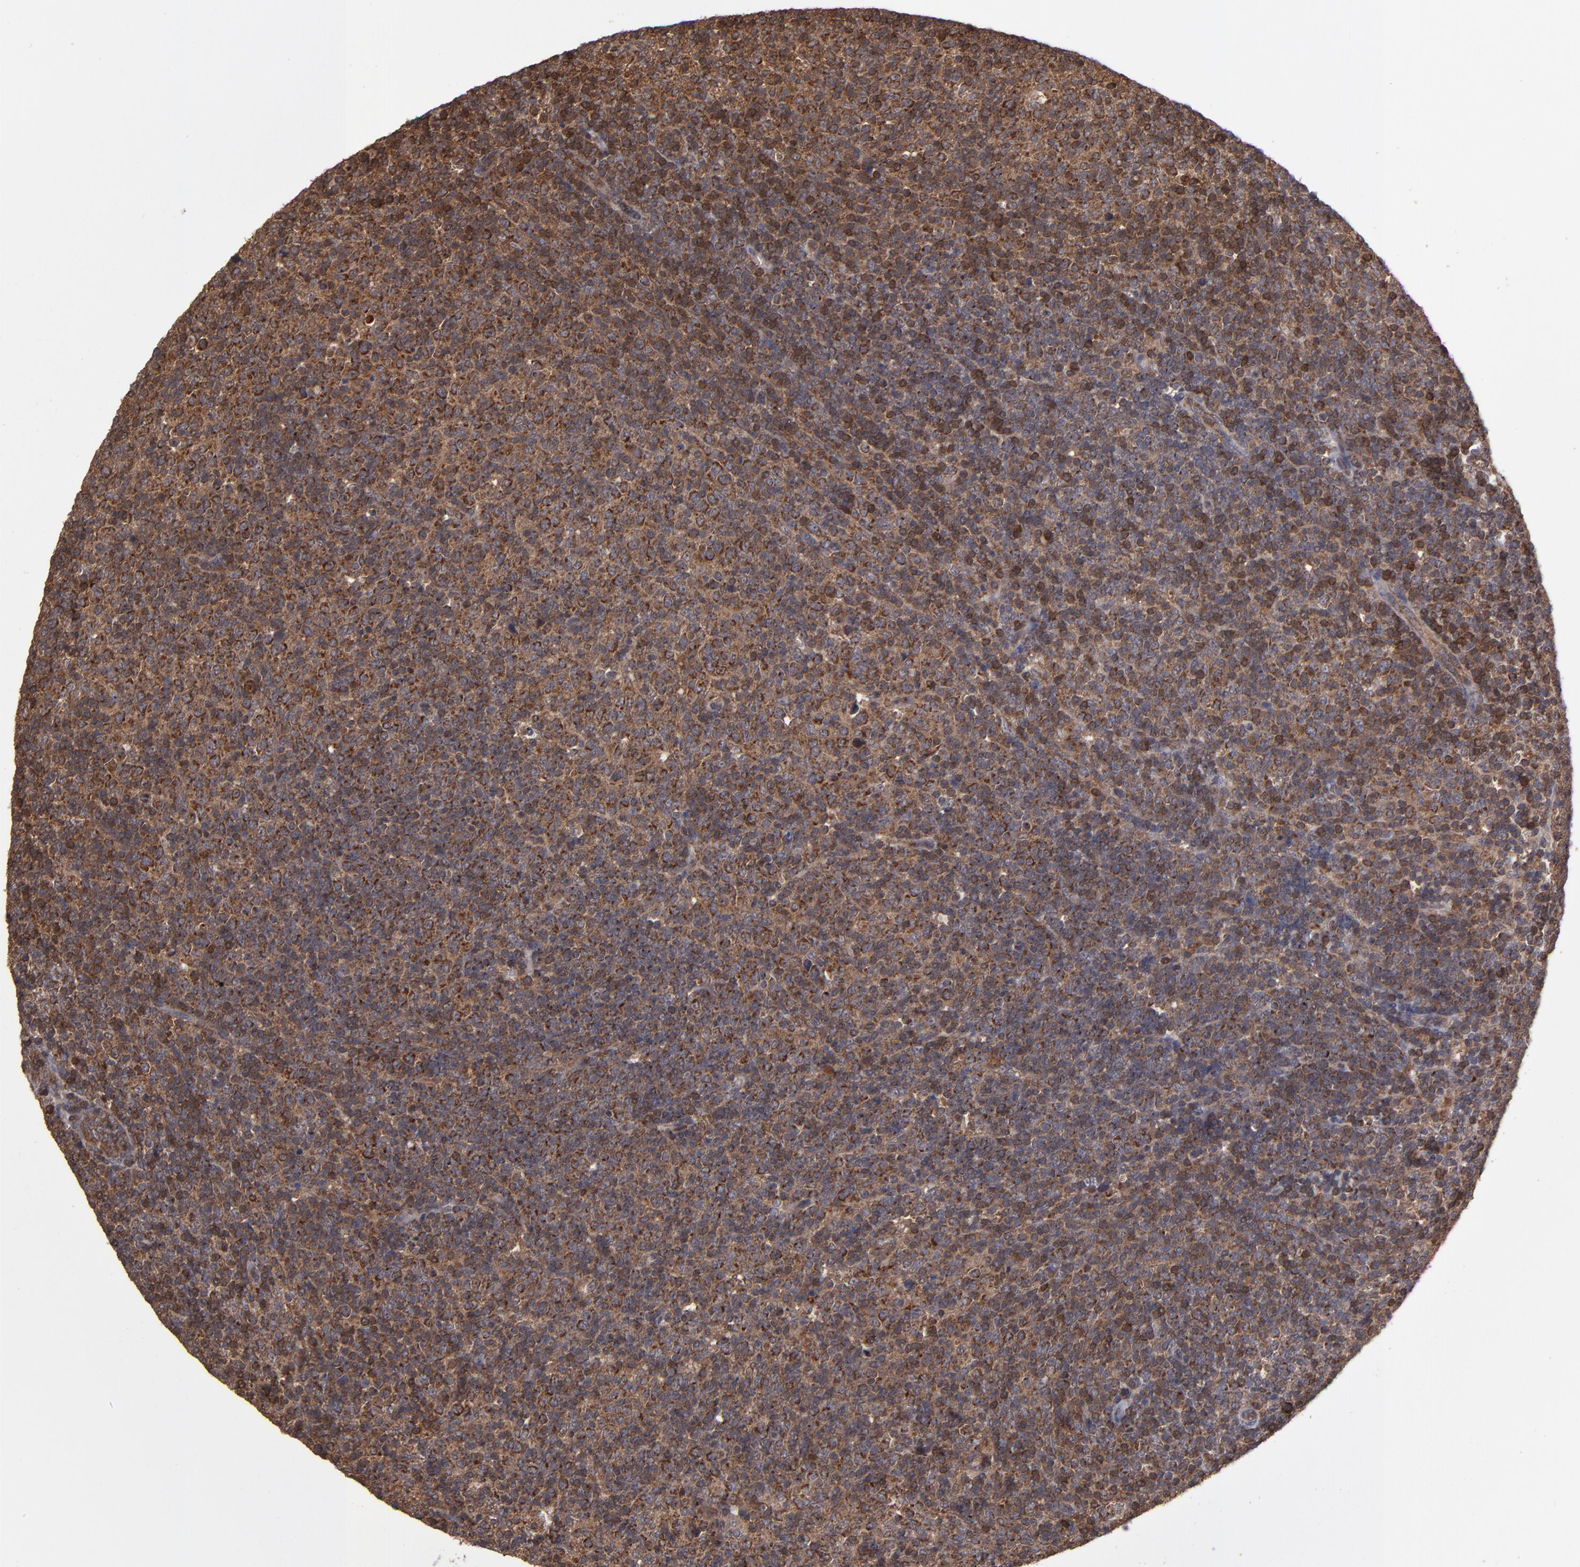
{"staining": {"intensity": "moderate", "quantity": ">75%", "location": "cytoplasmic/membranous"}, "tissue": "lymphoma", "cell_type": "Tumor cells", "image_type": "cancer", "snomed": [{"axis": "morphology", "description": "Malignant lymphoma, non-Hodgkin's type, Low grade"}, {"axis": "topography", "description": "Lymph node"}], "caption": "Brown immunohistochemical staining in human lymphoma displays moderate cytoplasmic/membranous staining in approximately >75% of tumor cells.", "gene": "RPS6KA6", "patient": {"sex": "male", "age": 70}}